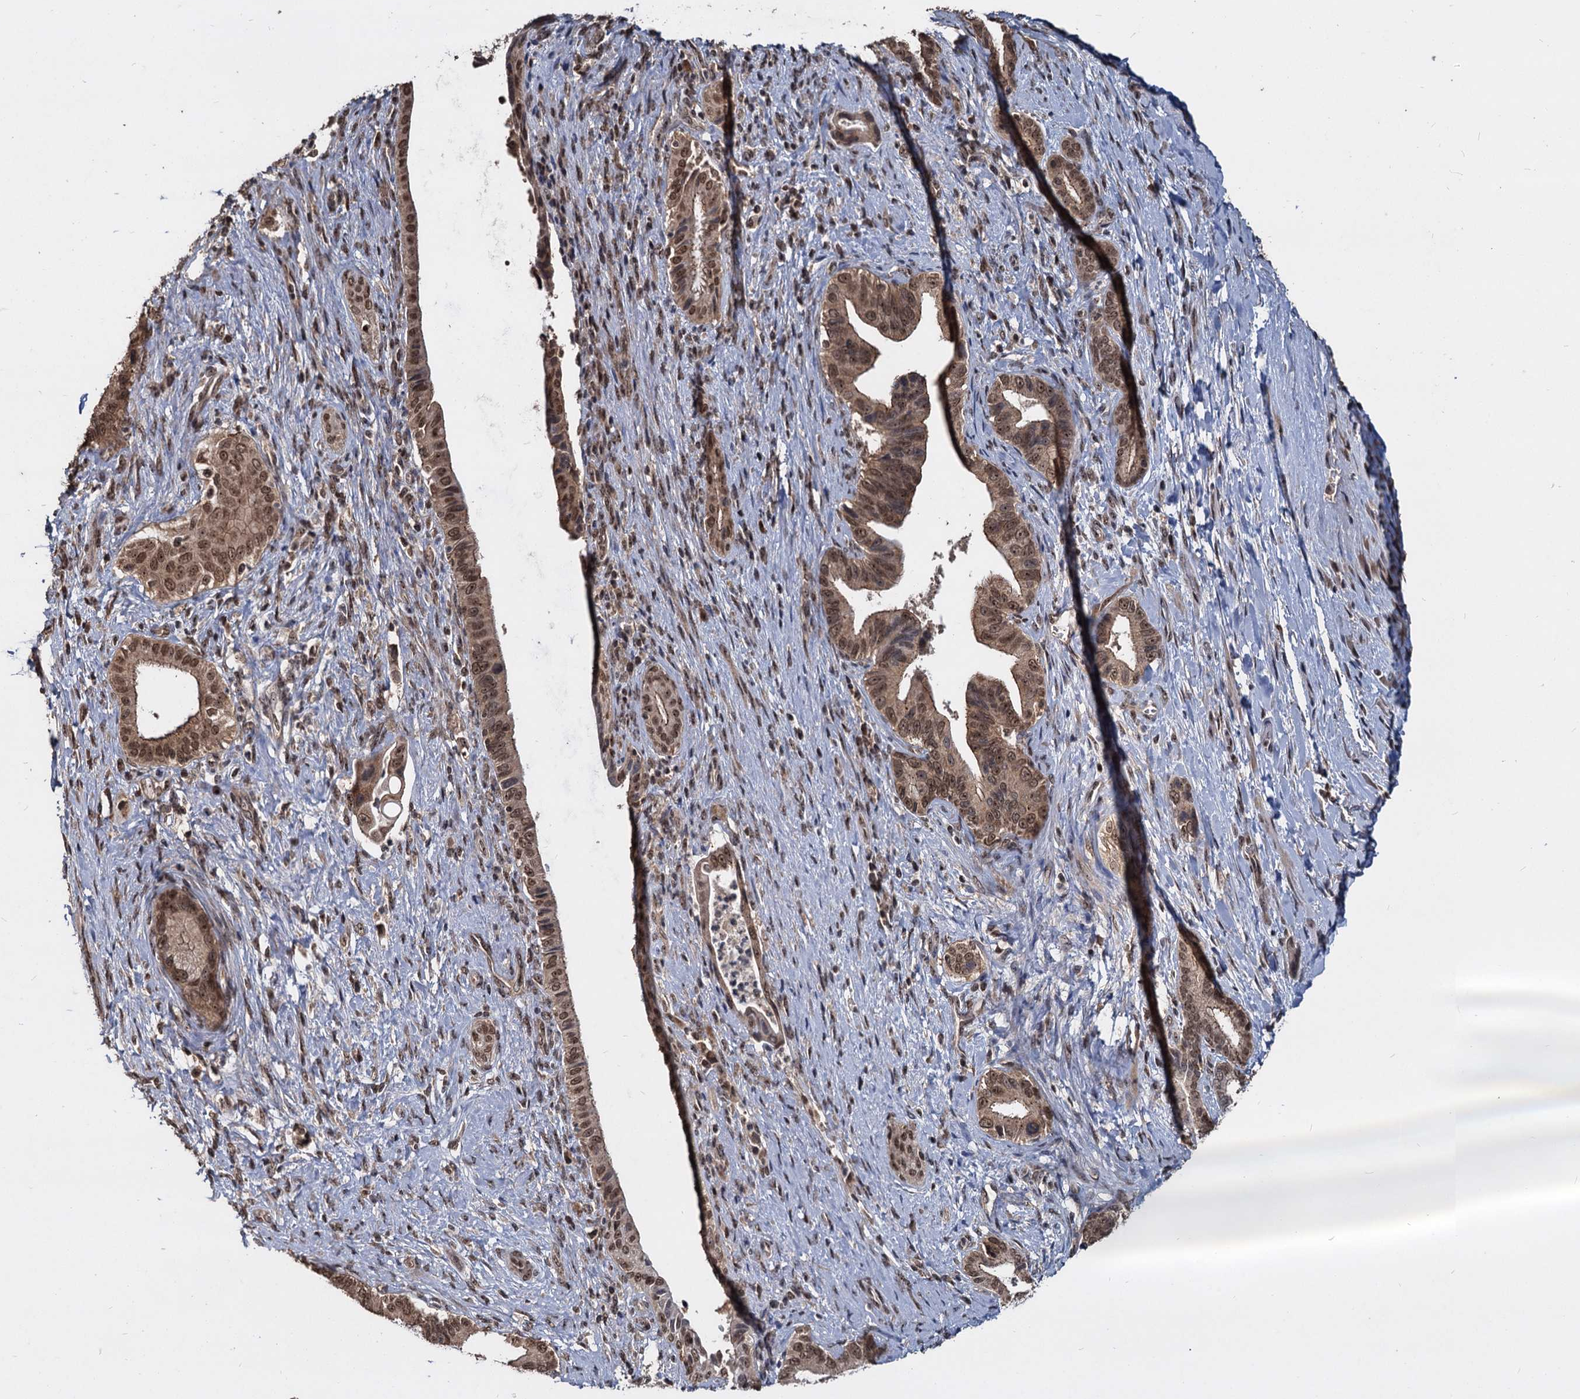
{"staining": {"intensity": "moderate", "quantity": ">75%", "location": "cytoplasmic/membranous,nuclear"}, "tissue": "pancreatic cancer", "cell_type": "Tumor cells", "image_type": "cancer", "snomed": [{"axis": "morphology", "description": "Adenocarcinoma, NOS"}, {"axis": "topography", "description": "Pancreas"}], "caption": "Approximately >75% of tumor cells in pancreatic adenocarcinoma reveal moderate cytoplasmic/membranous and nuclear protein staining as visualized by brown immunohistochemical staining.", "gene": "FAM216B", "patient": {"sex": "female", "age": 55}}